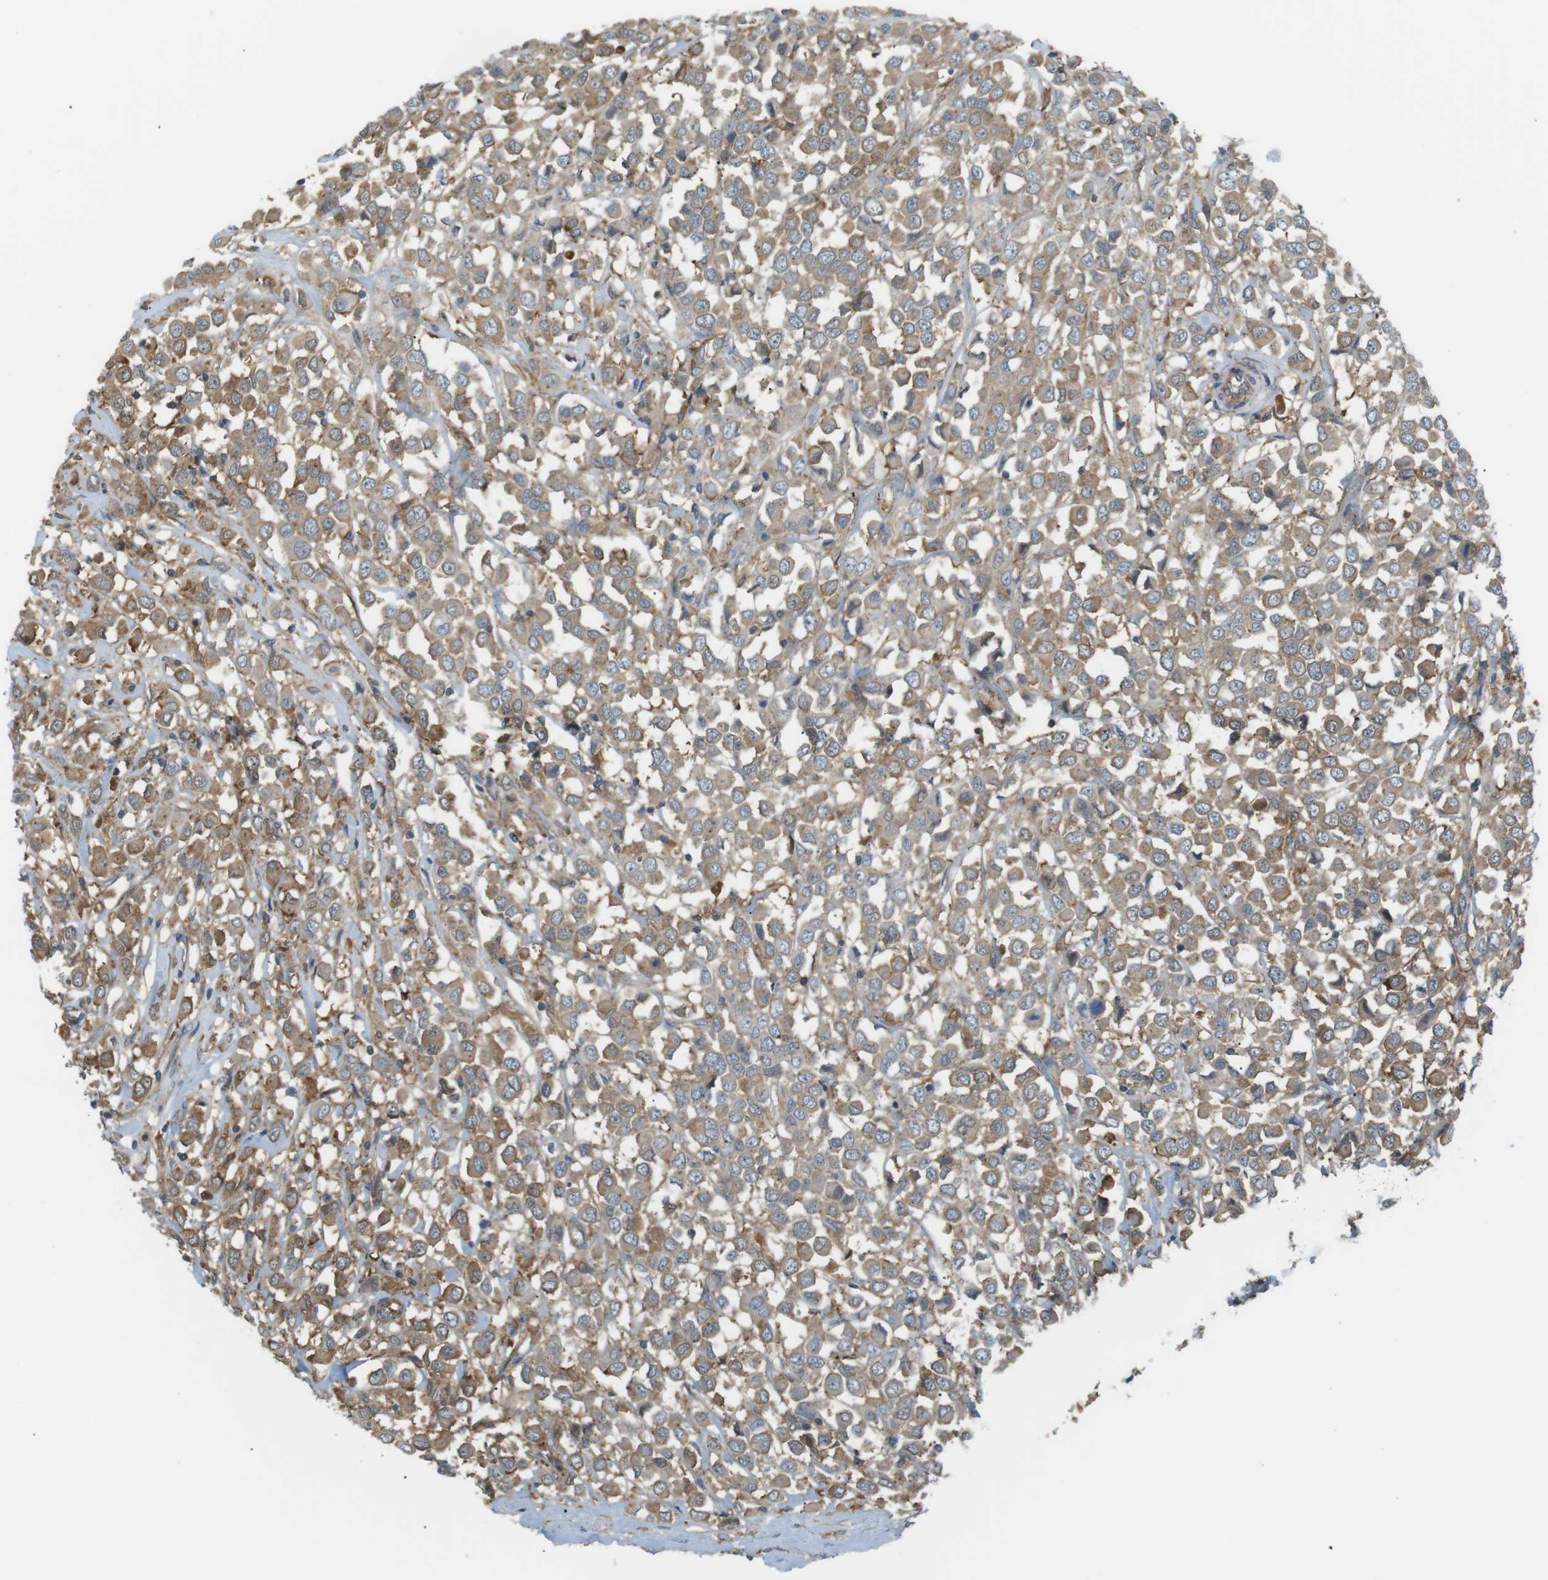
{"staining": {"intensity": "moderate", "quantity": ">75%", "location": "cytoplasmic/membranous"}, "tissue": "breast cancer", "cell_type": "Tumor cells", "image_type": "cancer", "snomed": [{"axis": "morphology", "description": "Duct carcinoma"}, {"axis": "topography", "description": "Breast"}], "caption": "Brown immunohistochemical staining in breast cancer (invasive ductal carcinoma) shows moderate cytoplasmic/membranous expression in about >75% of tumor cells. (Stains: DAB (3,3'-diaminobenzidine) in brown, nuclei in blue, Microscopy: brightfield microscopy at high magnification).", "gene": "PEPD", "patient": {"sex": "female", "age": 61}}